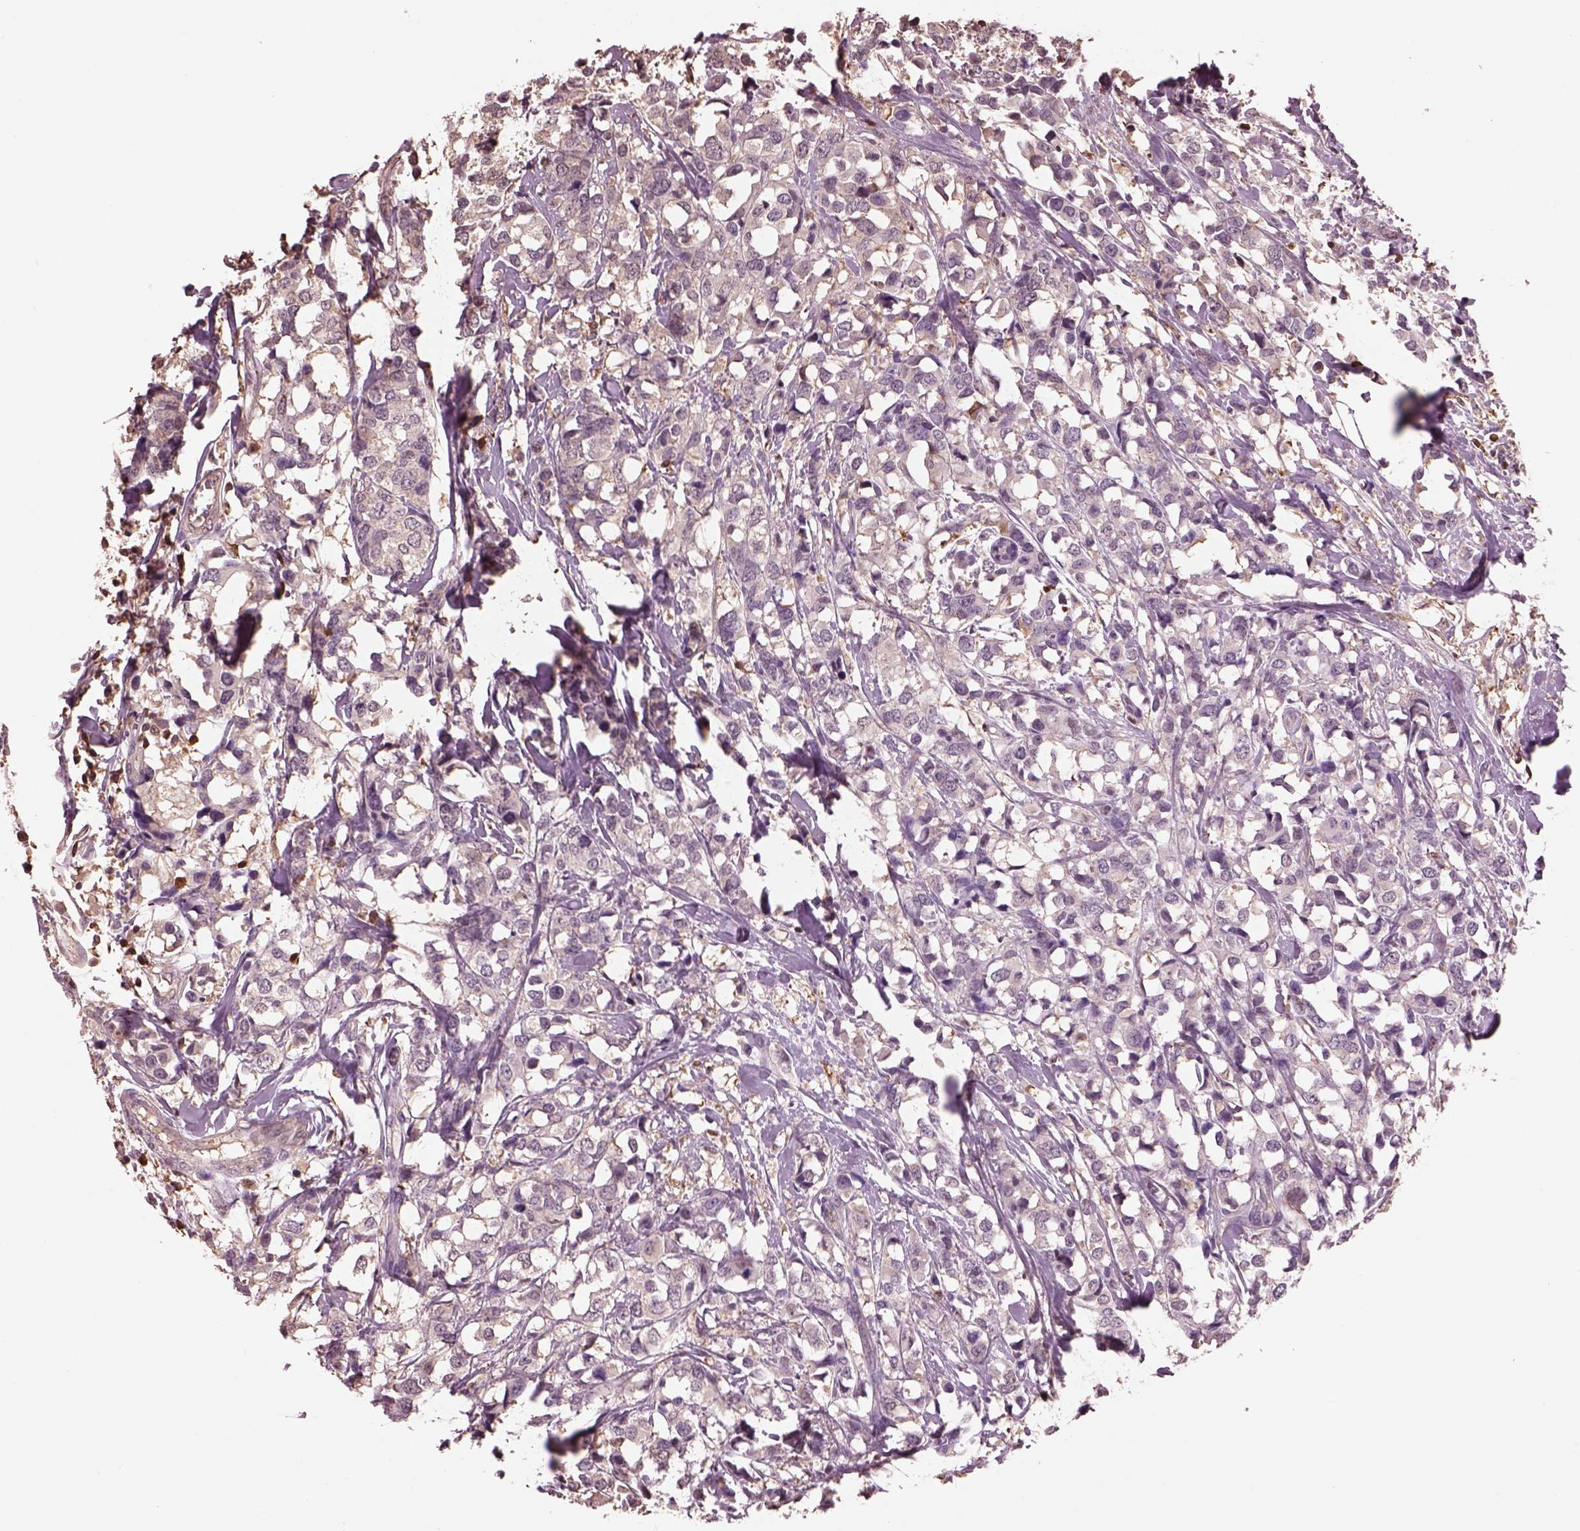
{"staining": {"intensity": "weak", "quantity": "25%-75%", "location": "cytoplasmic/membranous"}, "tissue": "breast cancer", "cell_type": "Tumor cells", "image_type": "cancer", "snomed": [{"axis": "morphology", "description": "Lobular carcinoma"}, {"axis": "topography", "description": "Breast"}], "caption": "A histopathology image of breast cancer stained for a protein reveals weak cytoplasmic/membranous brown staining in tumor cells. (Stains: DAB in brown, nuclei in blue, Microscopy: brightfield microscopy at high magnification).", "gene": "IL31RA", "patient": {"sex": "female", "age": 59}}